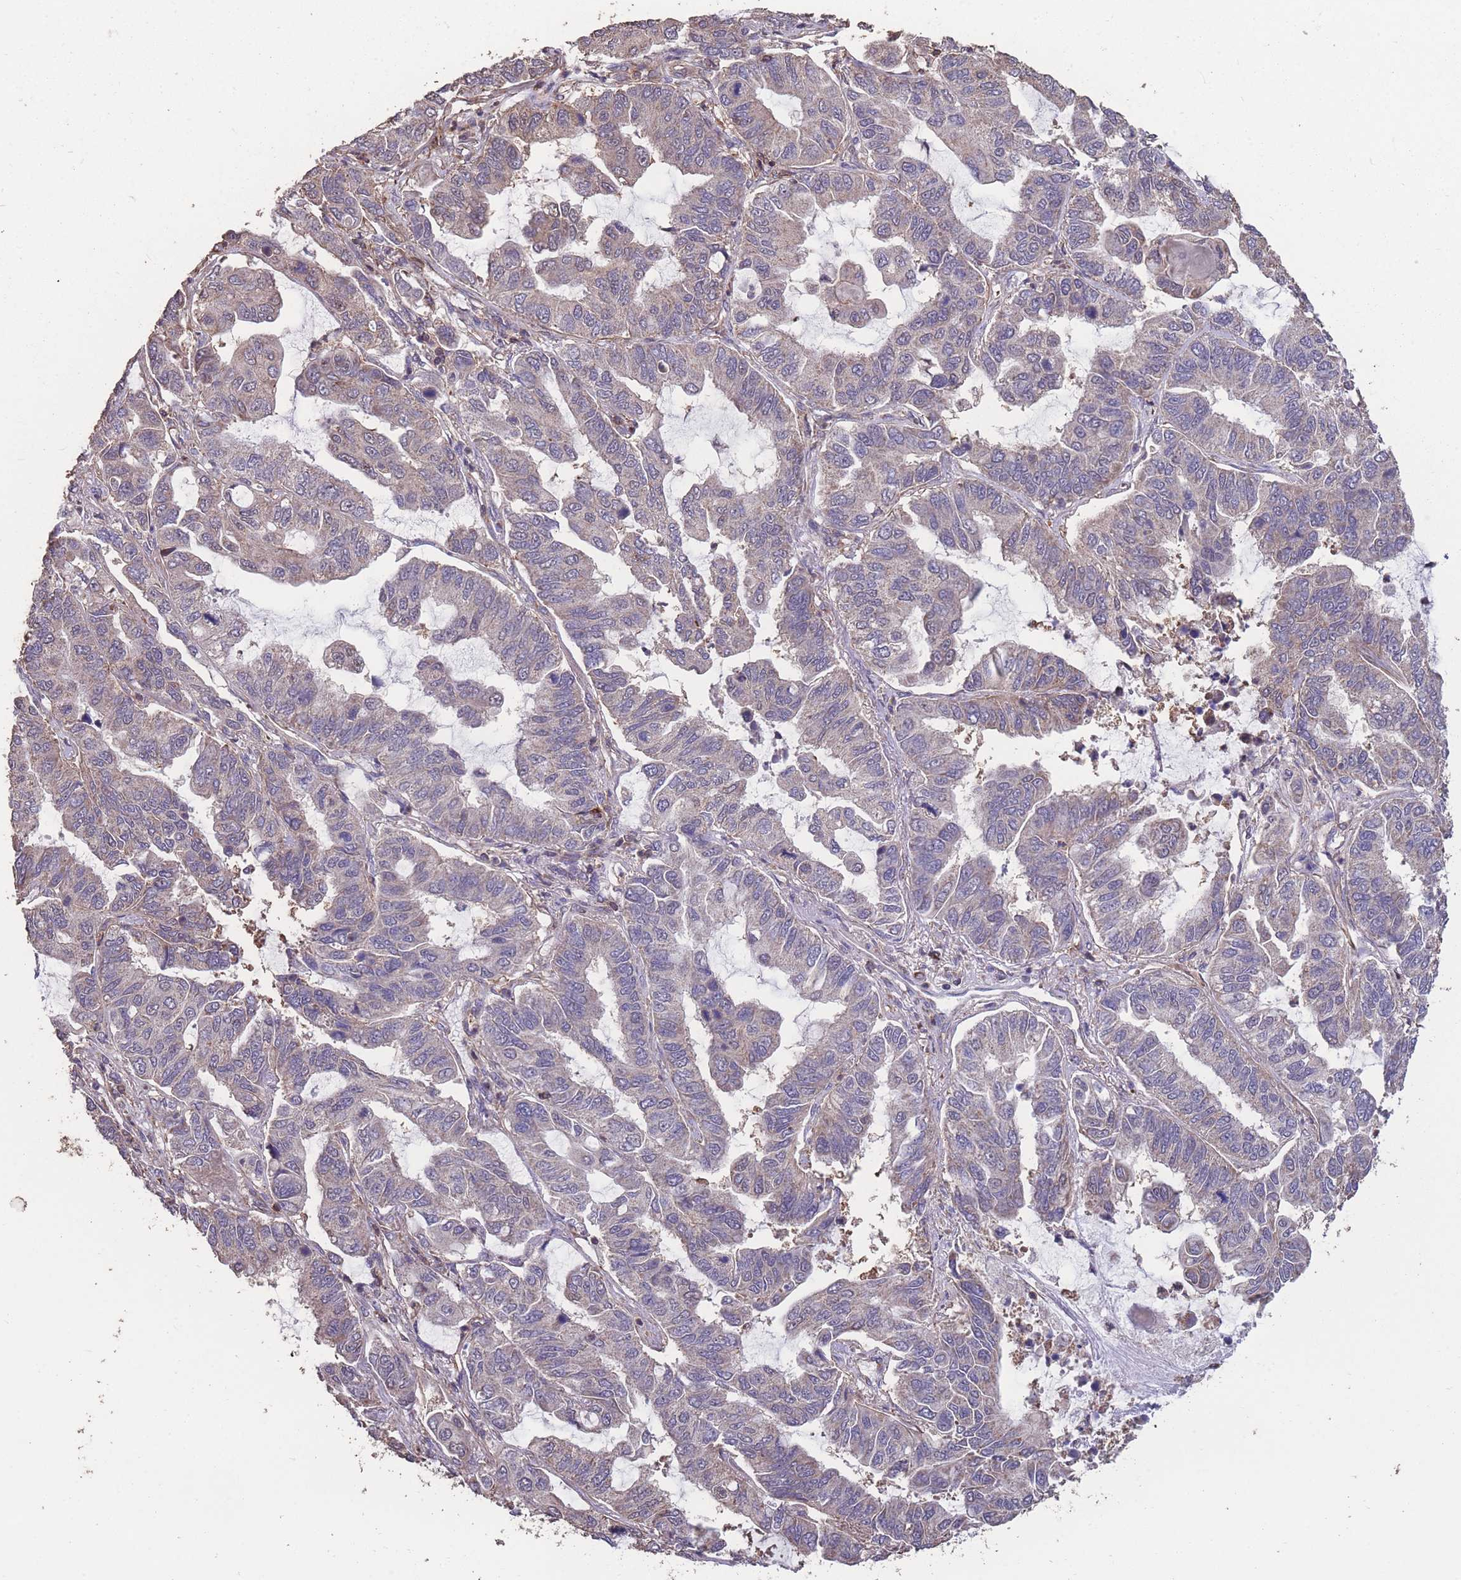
{"staining": {"intensity": "weak", "quantity": "<25%", "location": "cytoplasmic/membranous"}, "tissue": "lung cancer", "cell_type": "Tumor cells", "image_type": "cancer", "snomed": [{"axis": "morphology", "description": "Adenocarcinoma, NOS"}, {"axis": "topography", "description": "Lung"}], "caption": "Immunohistochemistry (IHC) micrograph of lung cancer stained for a protein (brown), which demonstrates no expression in tumor cells. (Brightfield microscopy of DAB immunohistochemistry (IHC) at high magnification).", "gene": "NUDT21", "patient": {"sex": "male", "age": 64}}